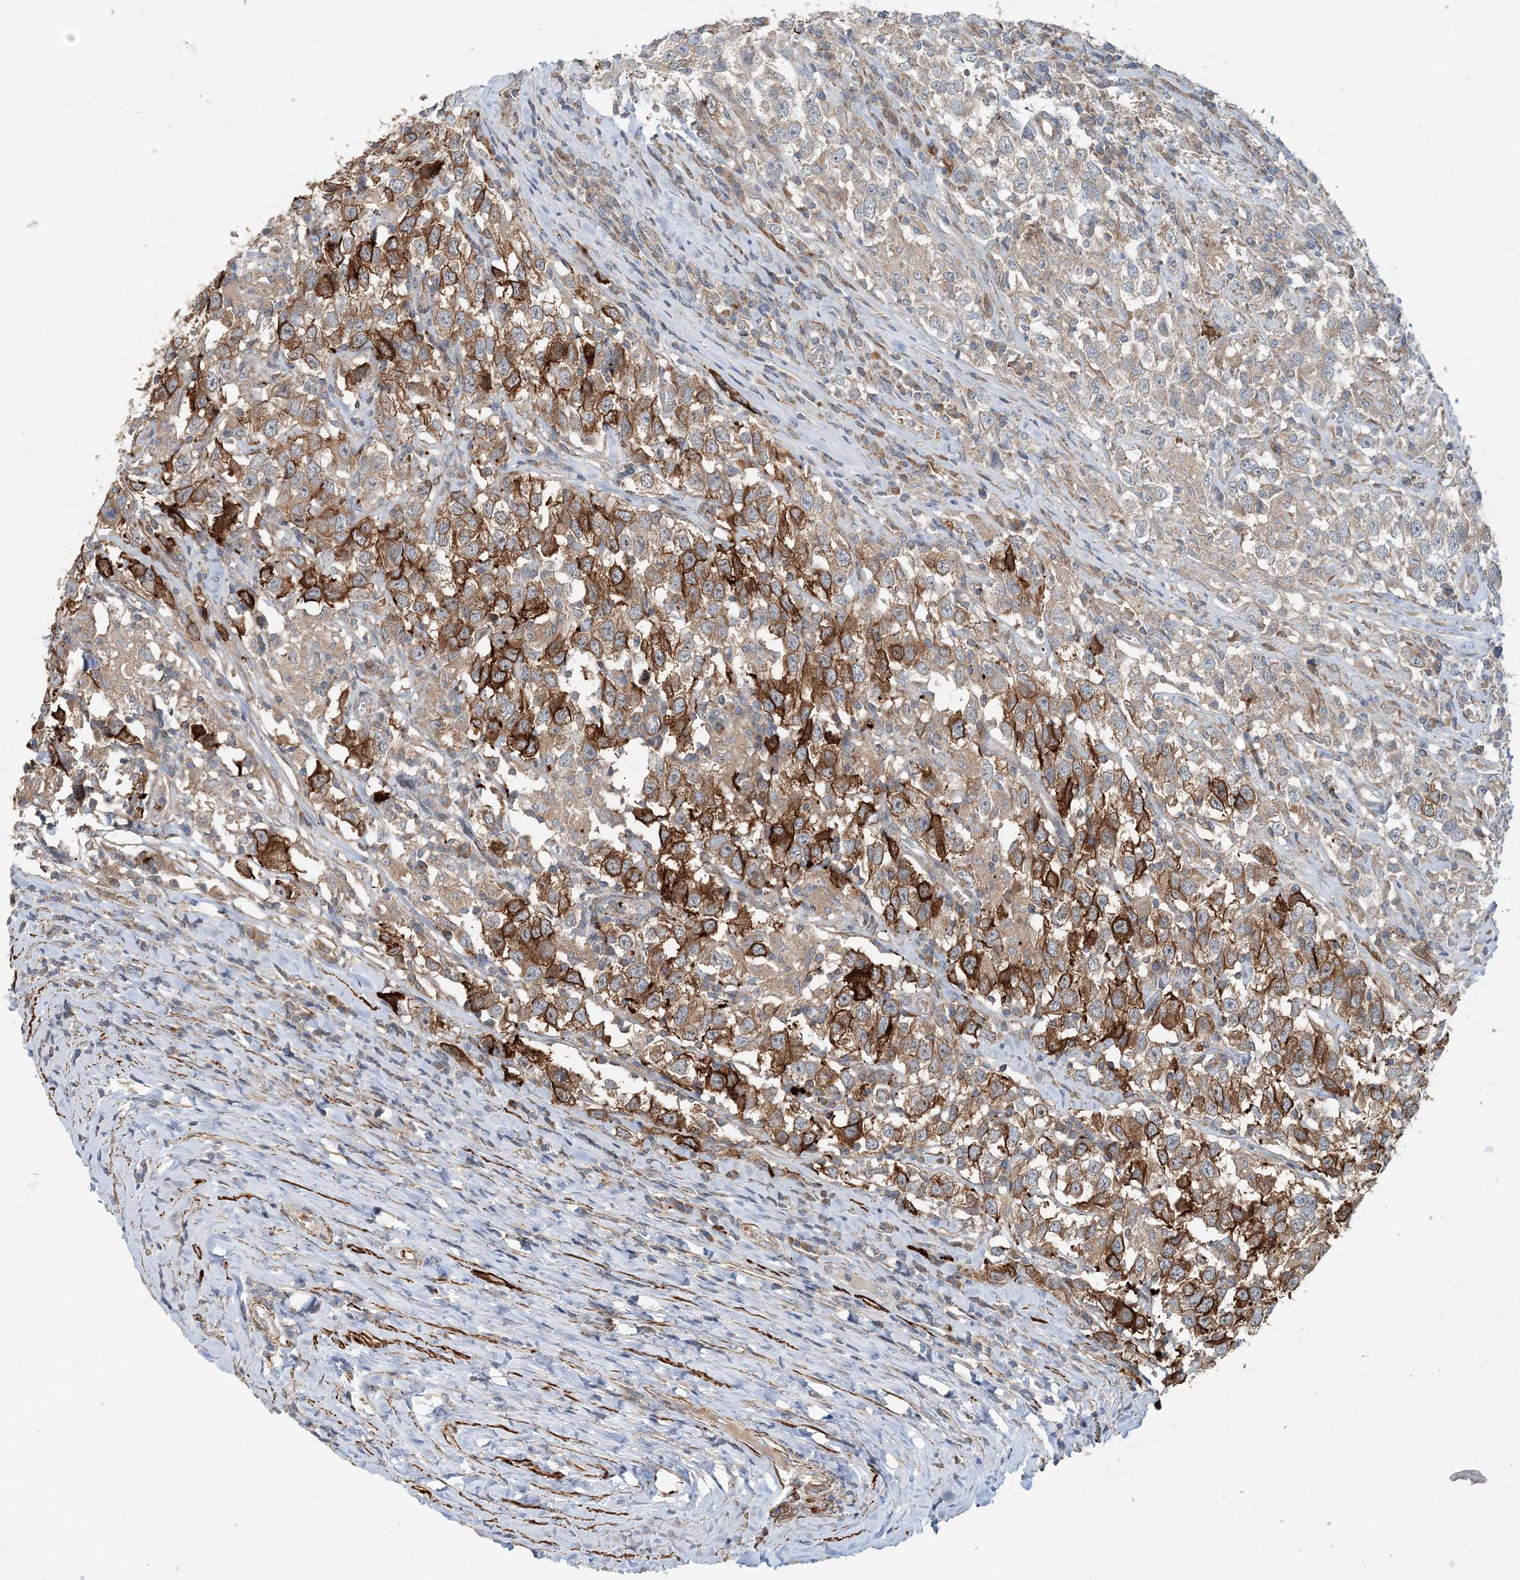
{"staining": {"intensity": "moderate", "quantity": "25%-75%", "location": "cytoplasmic/membranous"}, "tissue": "testis cancer", "cell_type": "Tumor cells", "image_type": "cancer", "snomed": [{"axis": "morphology", "description": "Seminoma, NOS"}, {"axis": "topography", "description": "Testis"}], "caption": "This micrograph exhibits testis cancer stained with IHC to label a protein in brown. The cytoplasmic/membranous of tumor cells show moderate positivity for the protein. Nuclei are counter-stained blue.", "gene": "TTI1", "patient": {"sex": "male", "age": 41}}